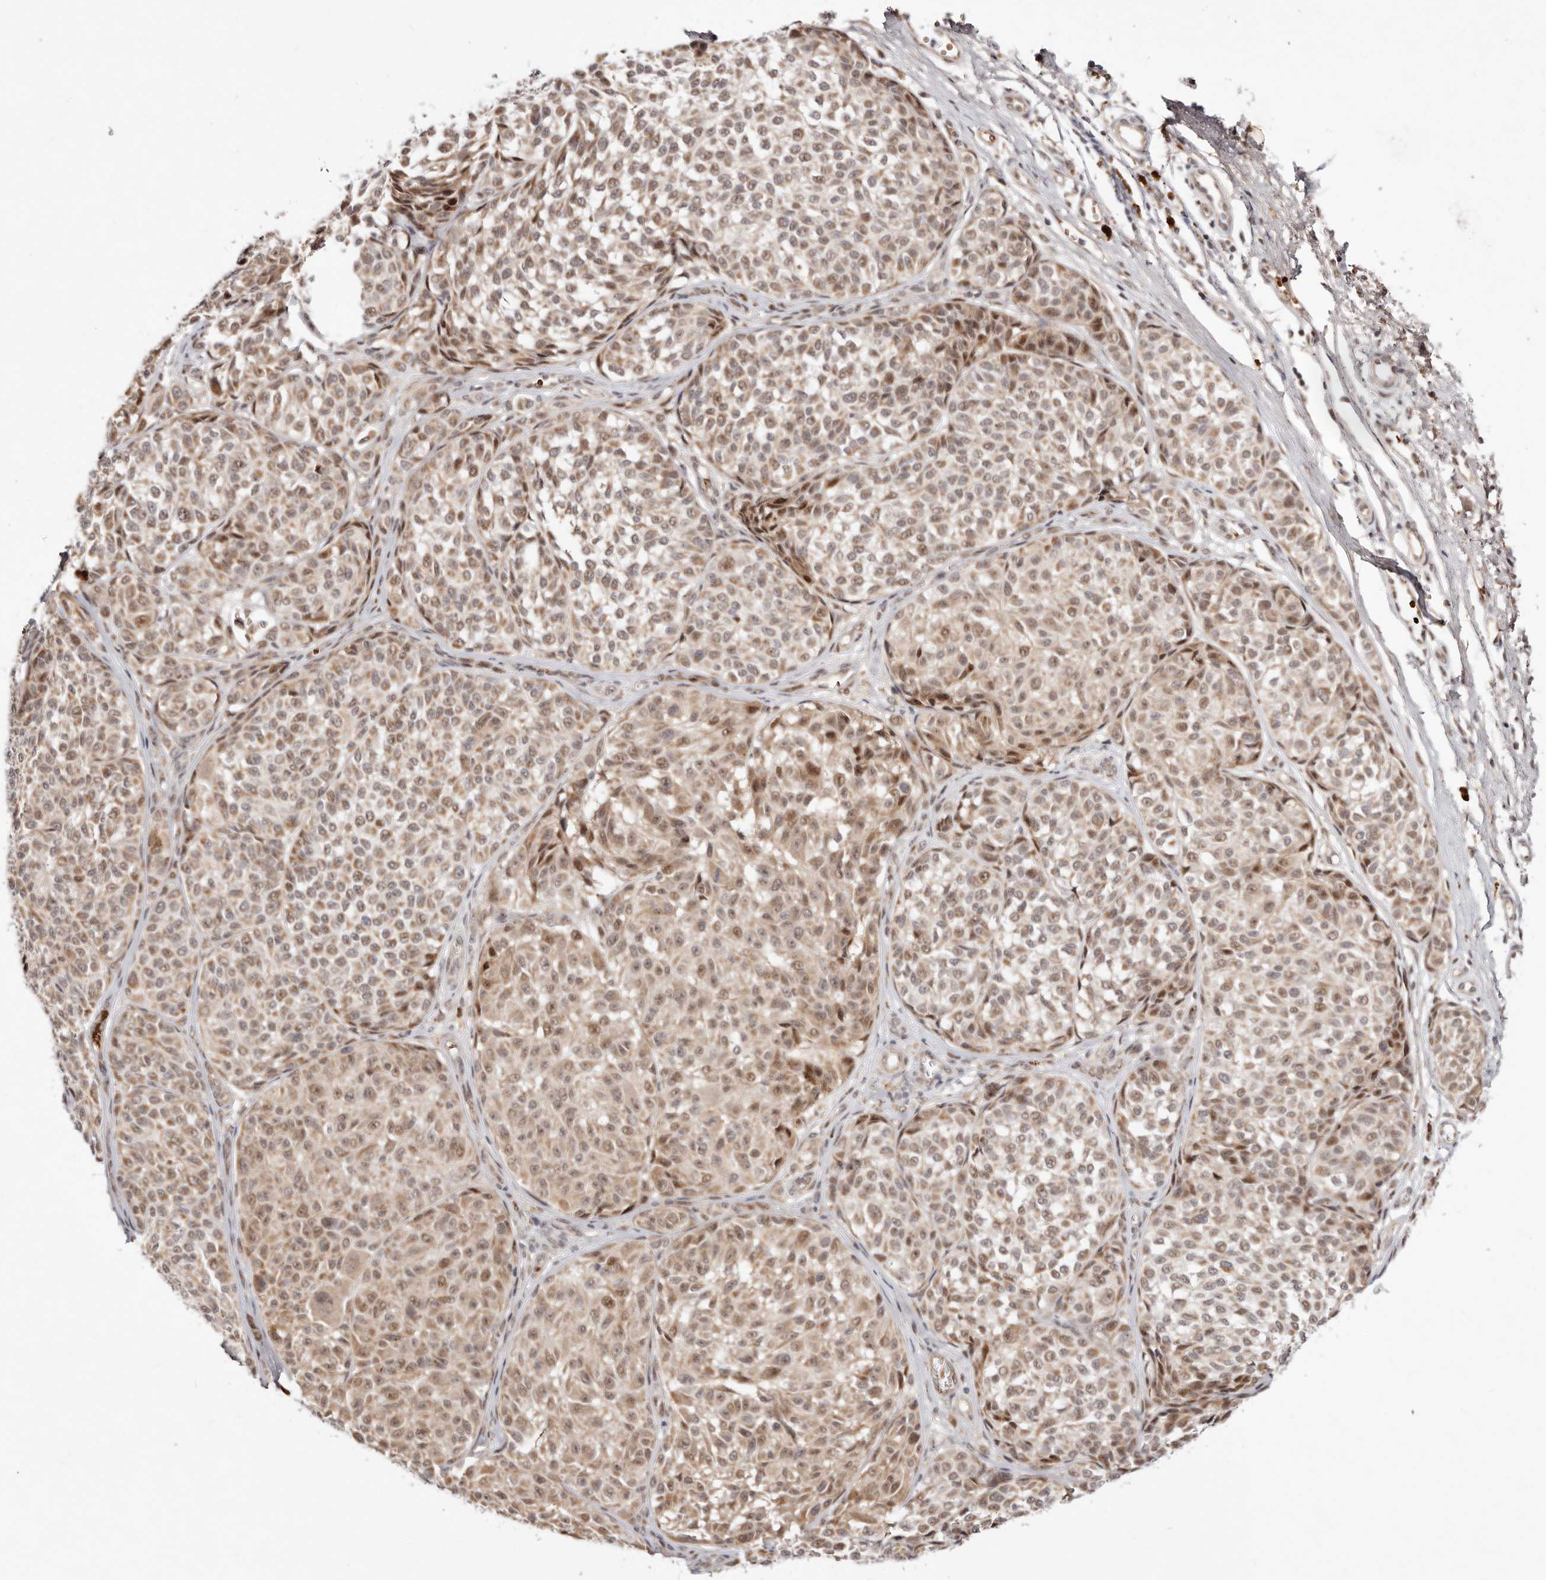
{"staining": {"intensity": "moderate", "quantity": ">75%", "location": "cytoplasmic/membranous,nuclear"}, "tissue": "melanoma", "cell_type": "Tumor cells", "image_type": "cancer", "snomed": [{"axis": "morphology", "description": "Malignant melanoma, NOS"}, {"axis": "topography", "description": "Skin"}], "caption": "Immunohistochemistry (IHC) of malignant melanoma demonstrates medium levels of moderate cytoplasmic/membranous and nuclear positivity in about >75% of tumor cells.", "gene": "WRN", "patient": {"sex": "male", "age": 83}}